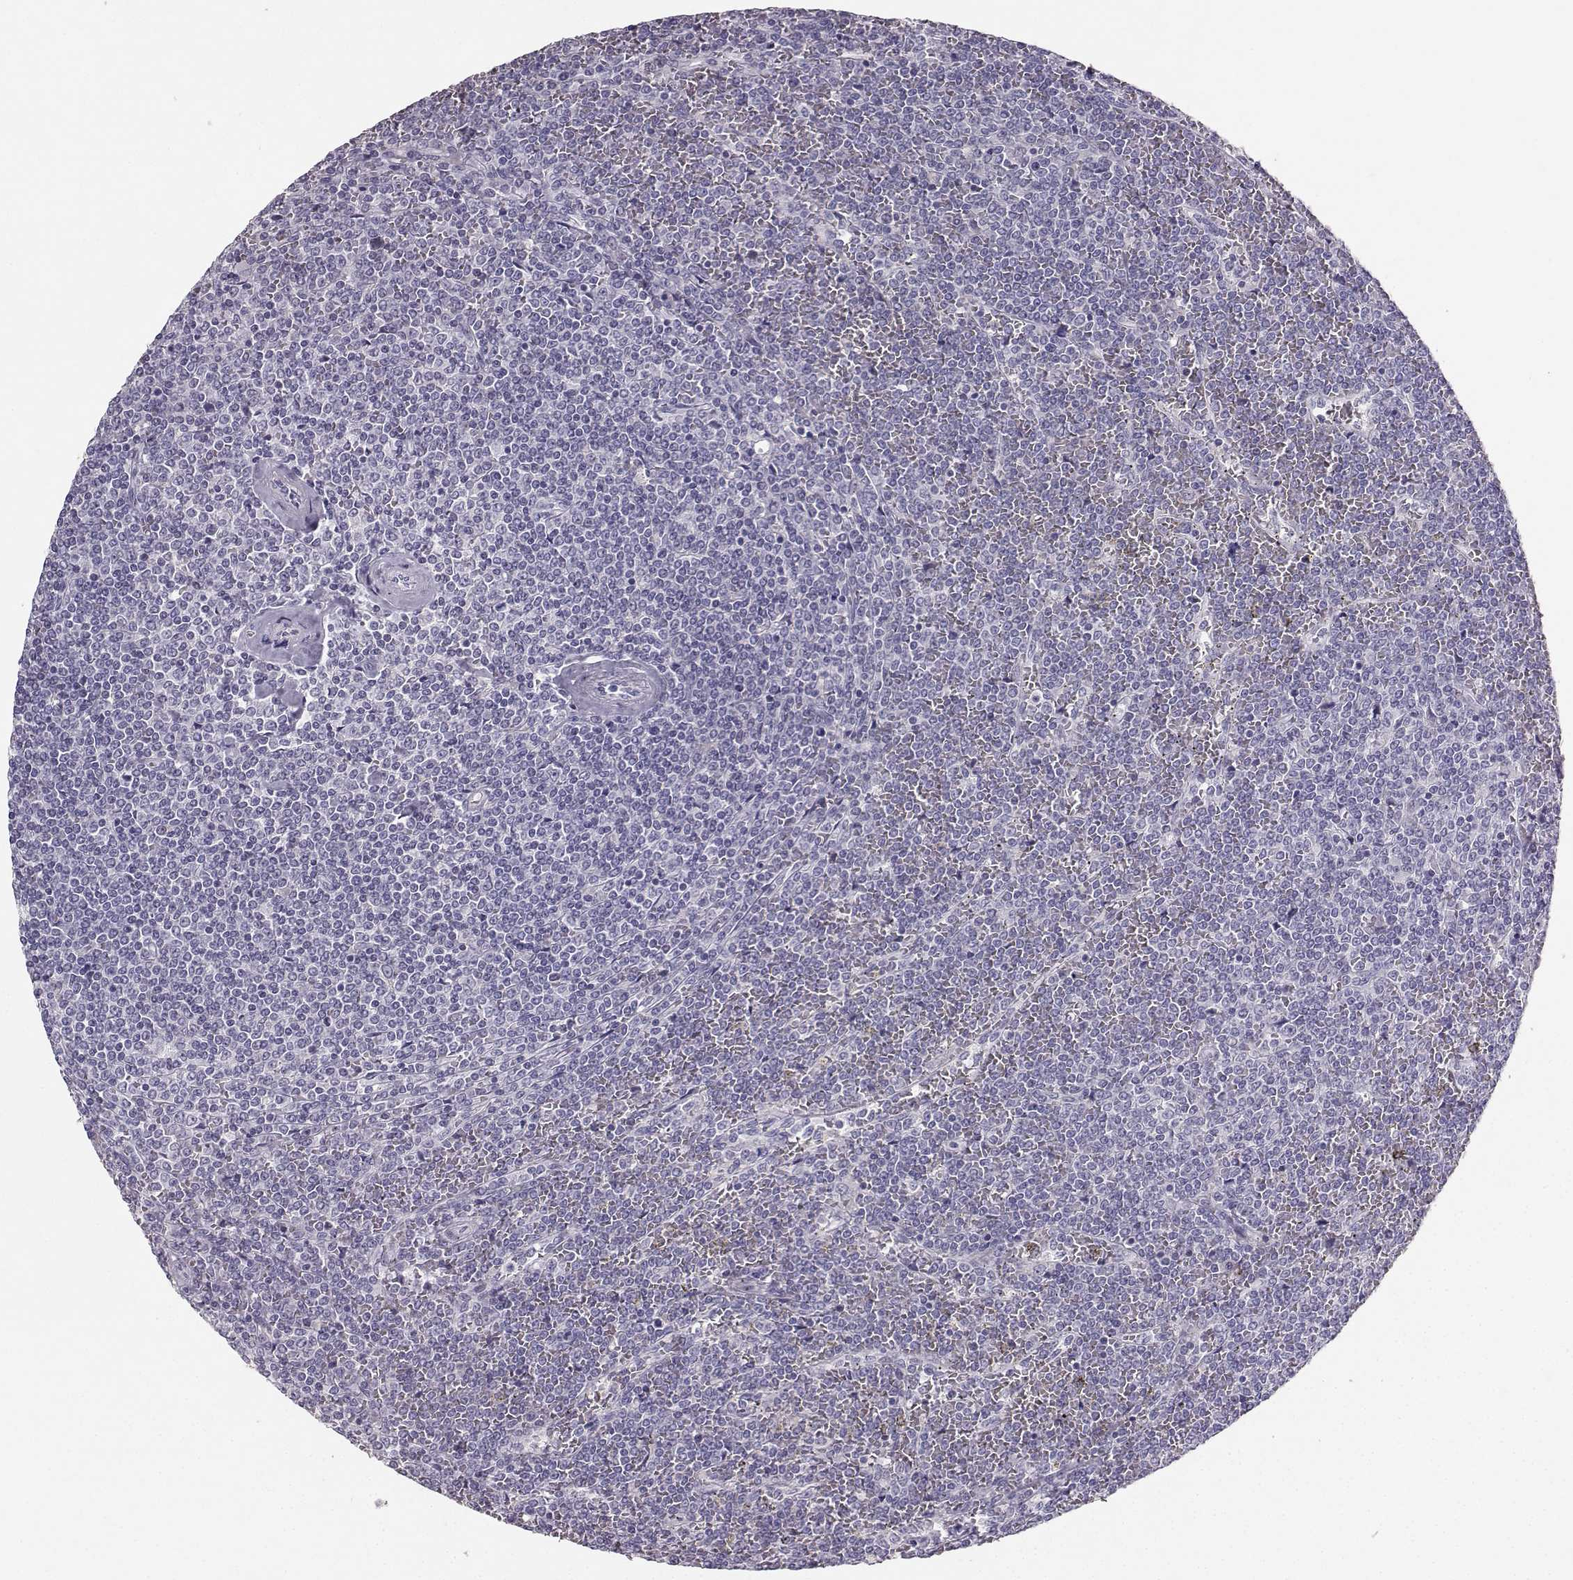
{"staining": {"intensity": "negative", "quantity": "none", "location": "none"}, "tissue": "lymphoma", "cell_type": "Tumor cells", "image_type": "cancer", "snomed": [{"axis": "morphology", "description": "Malignant lymphoma, non-Hodgkin's type, Low grade"}, {"axis": "topography", "description": "Spleen"}], "caption": "Protein analysis of malignant lymphoma, non-Hodgkin's type (low-grade) displays no significant expression in tumor cells.", "gene": "PKP2", "patient": {"sex": "female", "age": 19}}